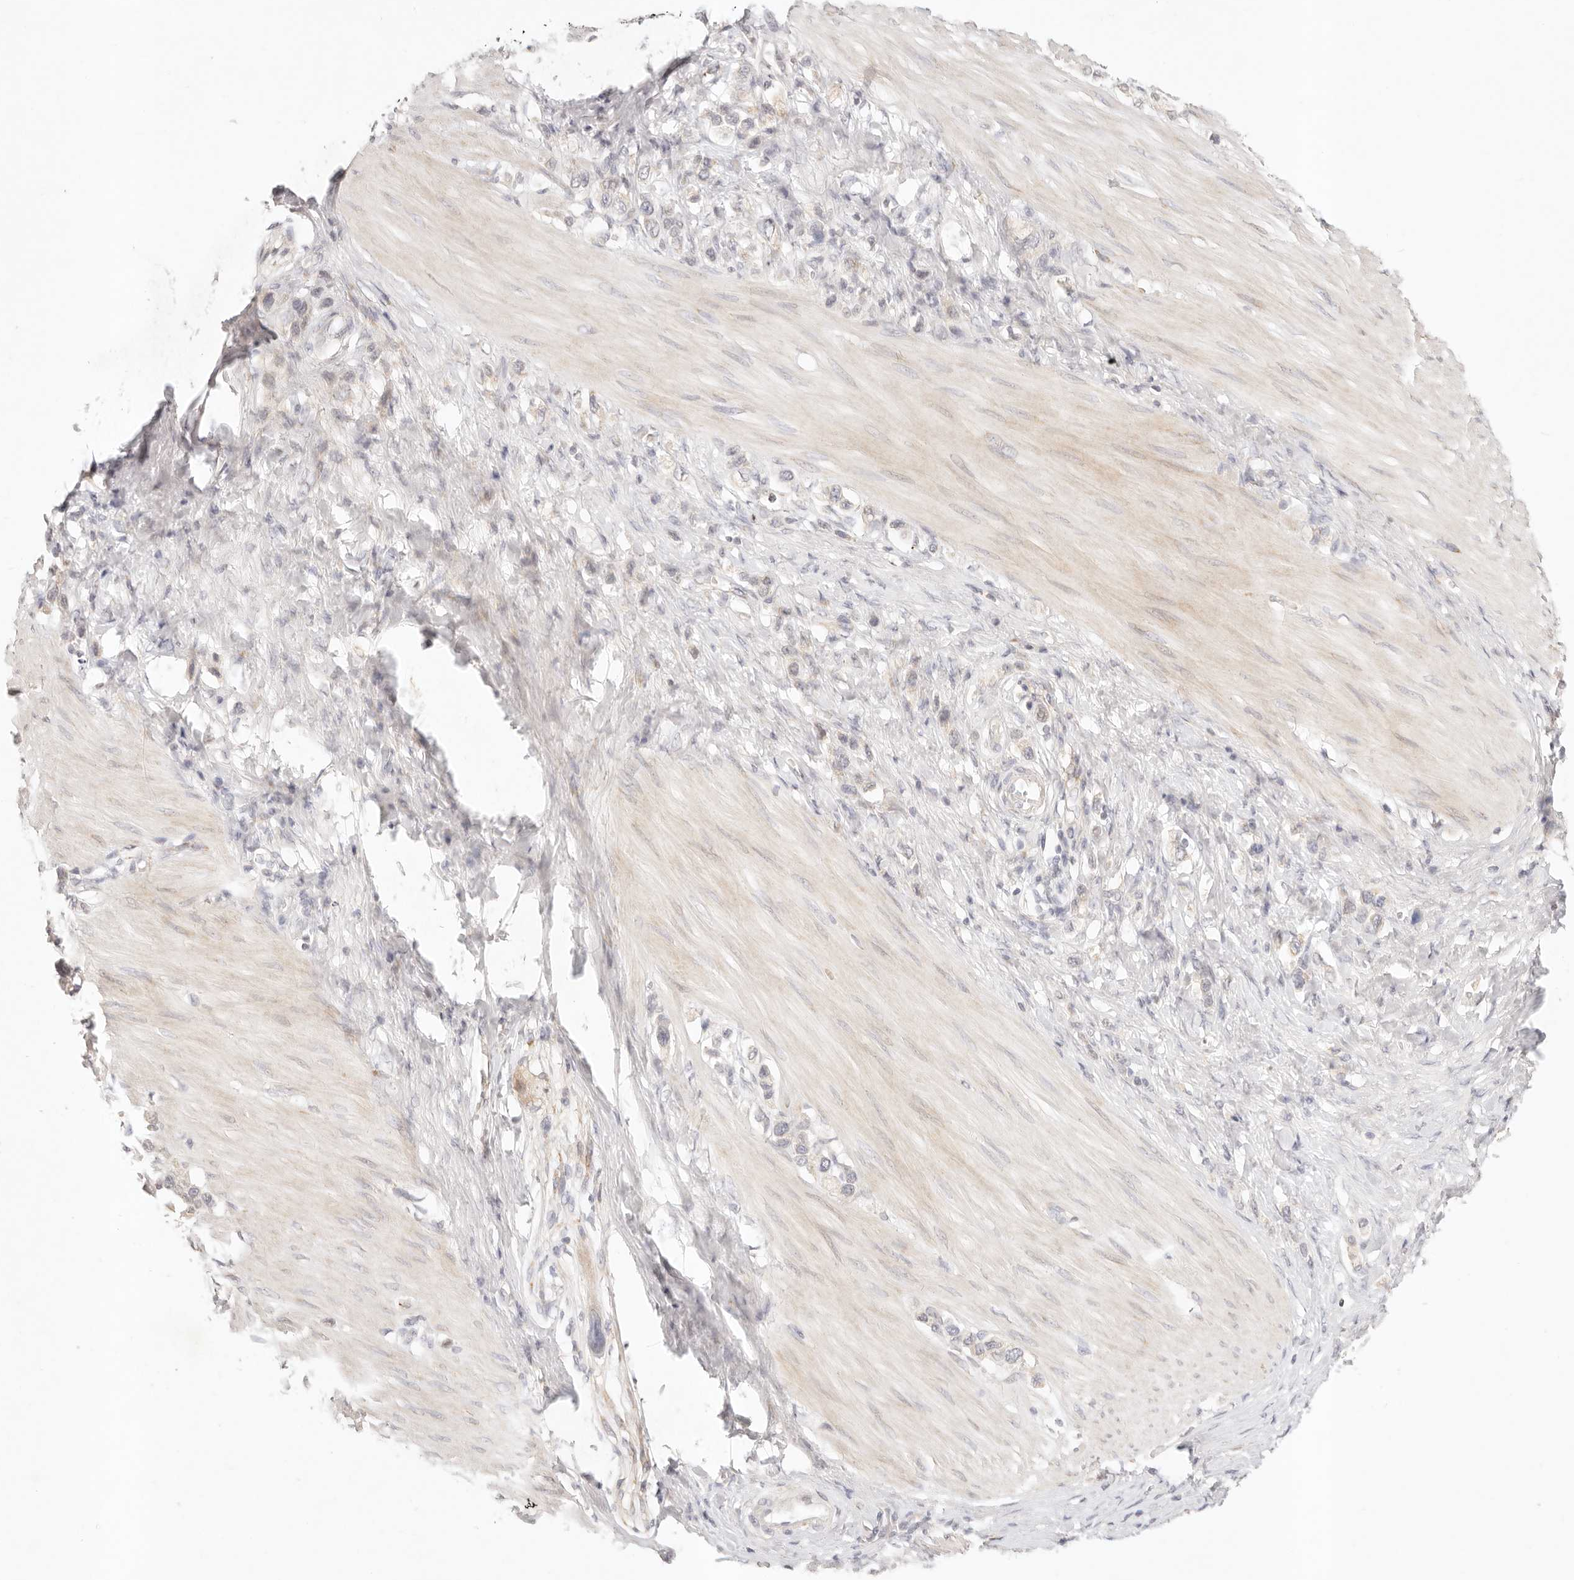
{"staining": {"intensity": "negative", "quantity": "none", "location": "none"}, "tissue": "stomach cancer", "cell_type": "Tumor cells", "image_type": "cancer", "snomed": [{"axis": "morphology", "description": "Adenocarcinoma, NOS"}, {"axis": "topography", "description": "Stomach"}], "caption": "High power microscopy photomicrograph of an IHC micrograph of stomach adenocarcinoma, revealing no significant expression in tumor cells.", "gene": "GPR156", "patient": {"sex": "female", "age": 65}}